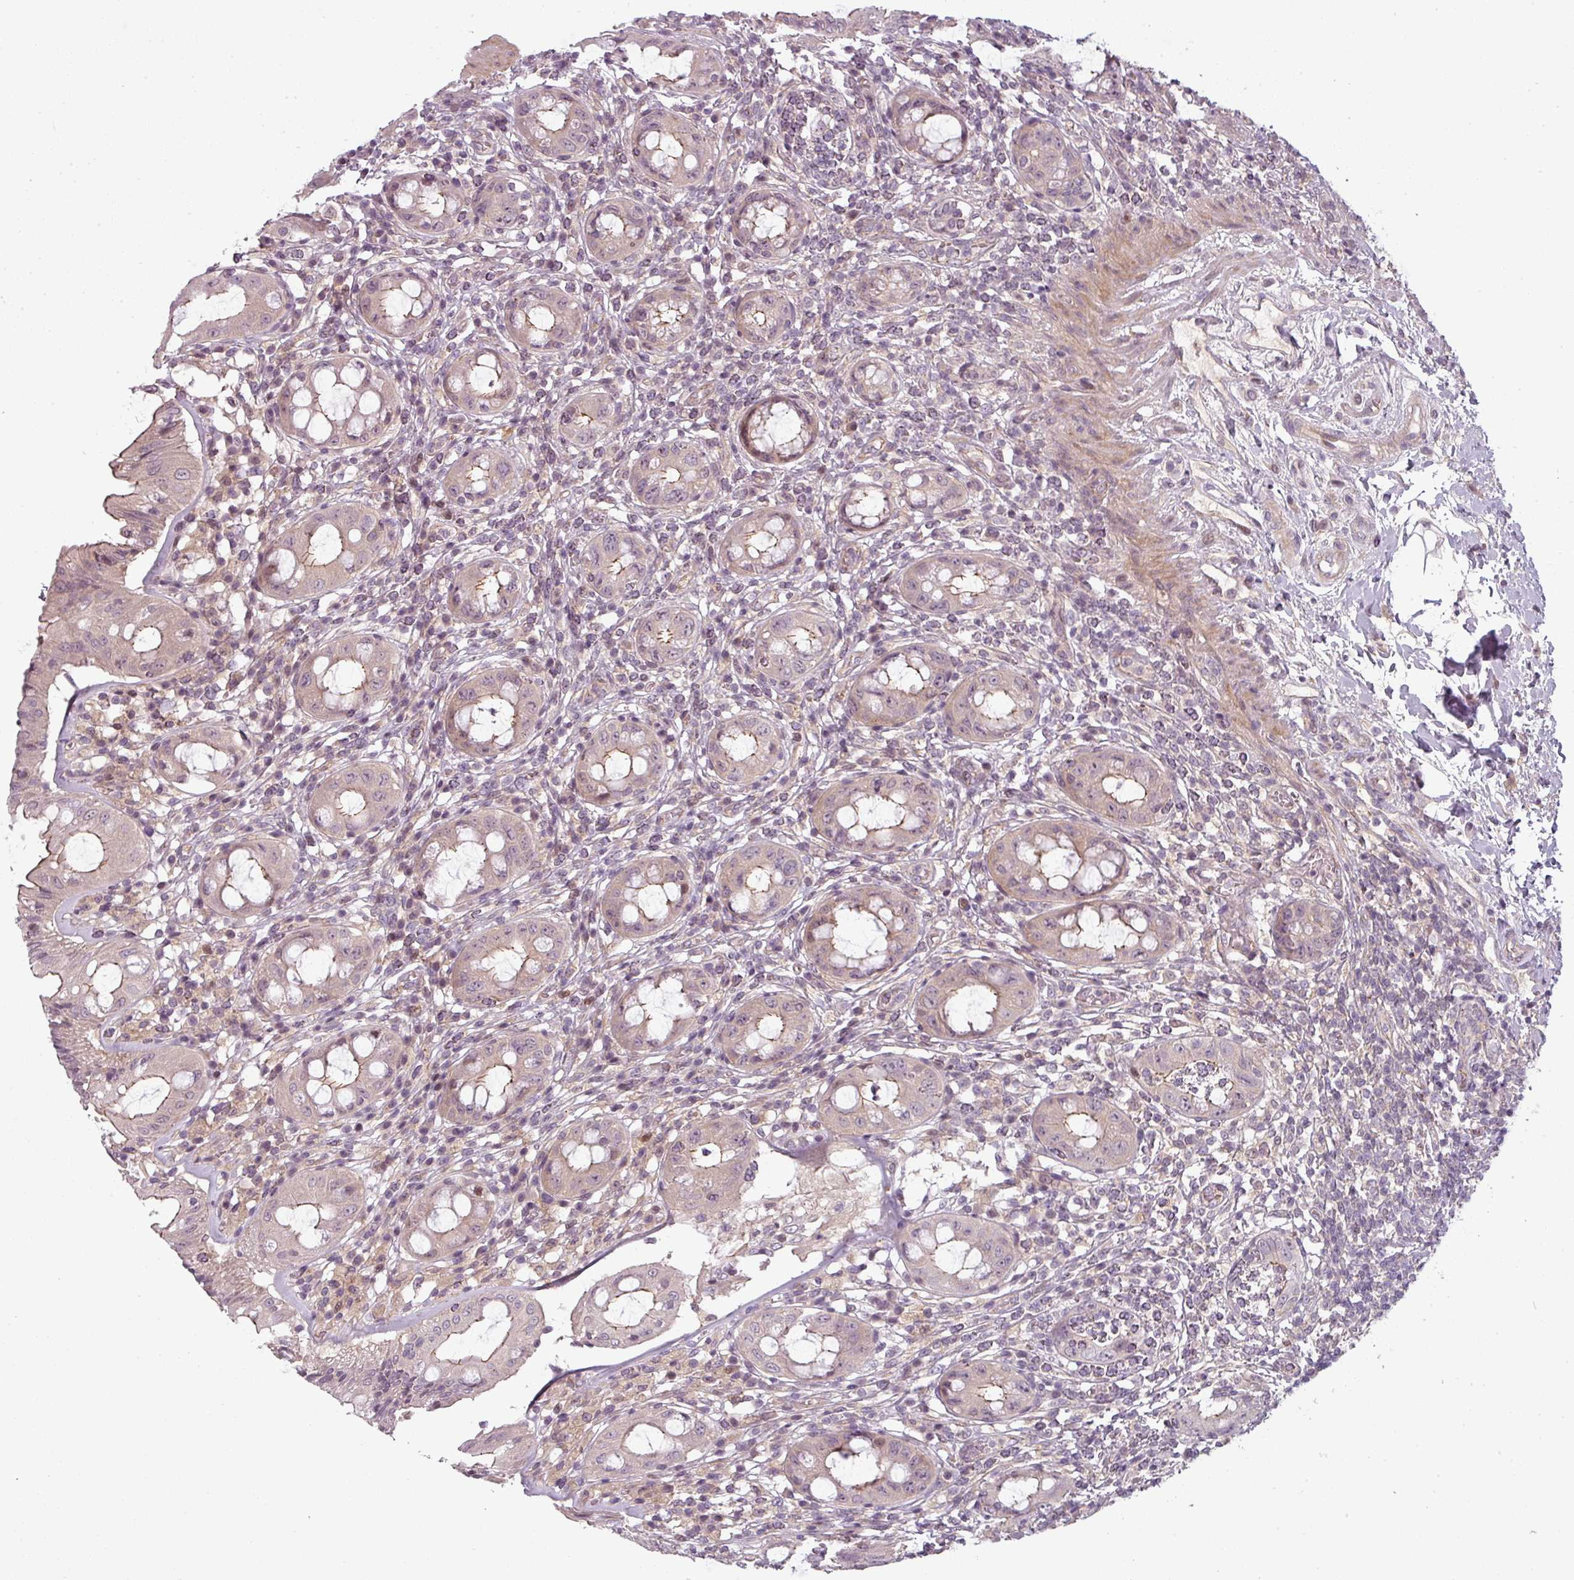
{"staining": {"intensity": "moderate", "quantity": "25%-75%", "location": "cytoplasmic/membranous"}, "tissue": "rectum", "cell_type": "Glandular cells", "image_type": "normal", "snomed": [{"axis": "morphology", "description": "Normal tissue, NOS"}, {"axis": "topography", "description": "Rectum"}], "caption": "Brown immunohistochemical staining in benign rectum displays moderate cytoplasmic/membranous staining in about 25%-75% of glandular cells.", "gene": "SLC16A9", "patient": {"sex": "female", "age": 57}}